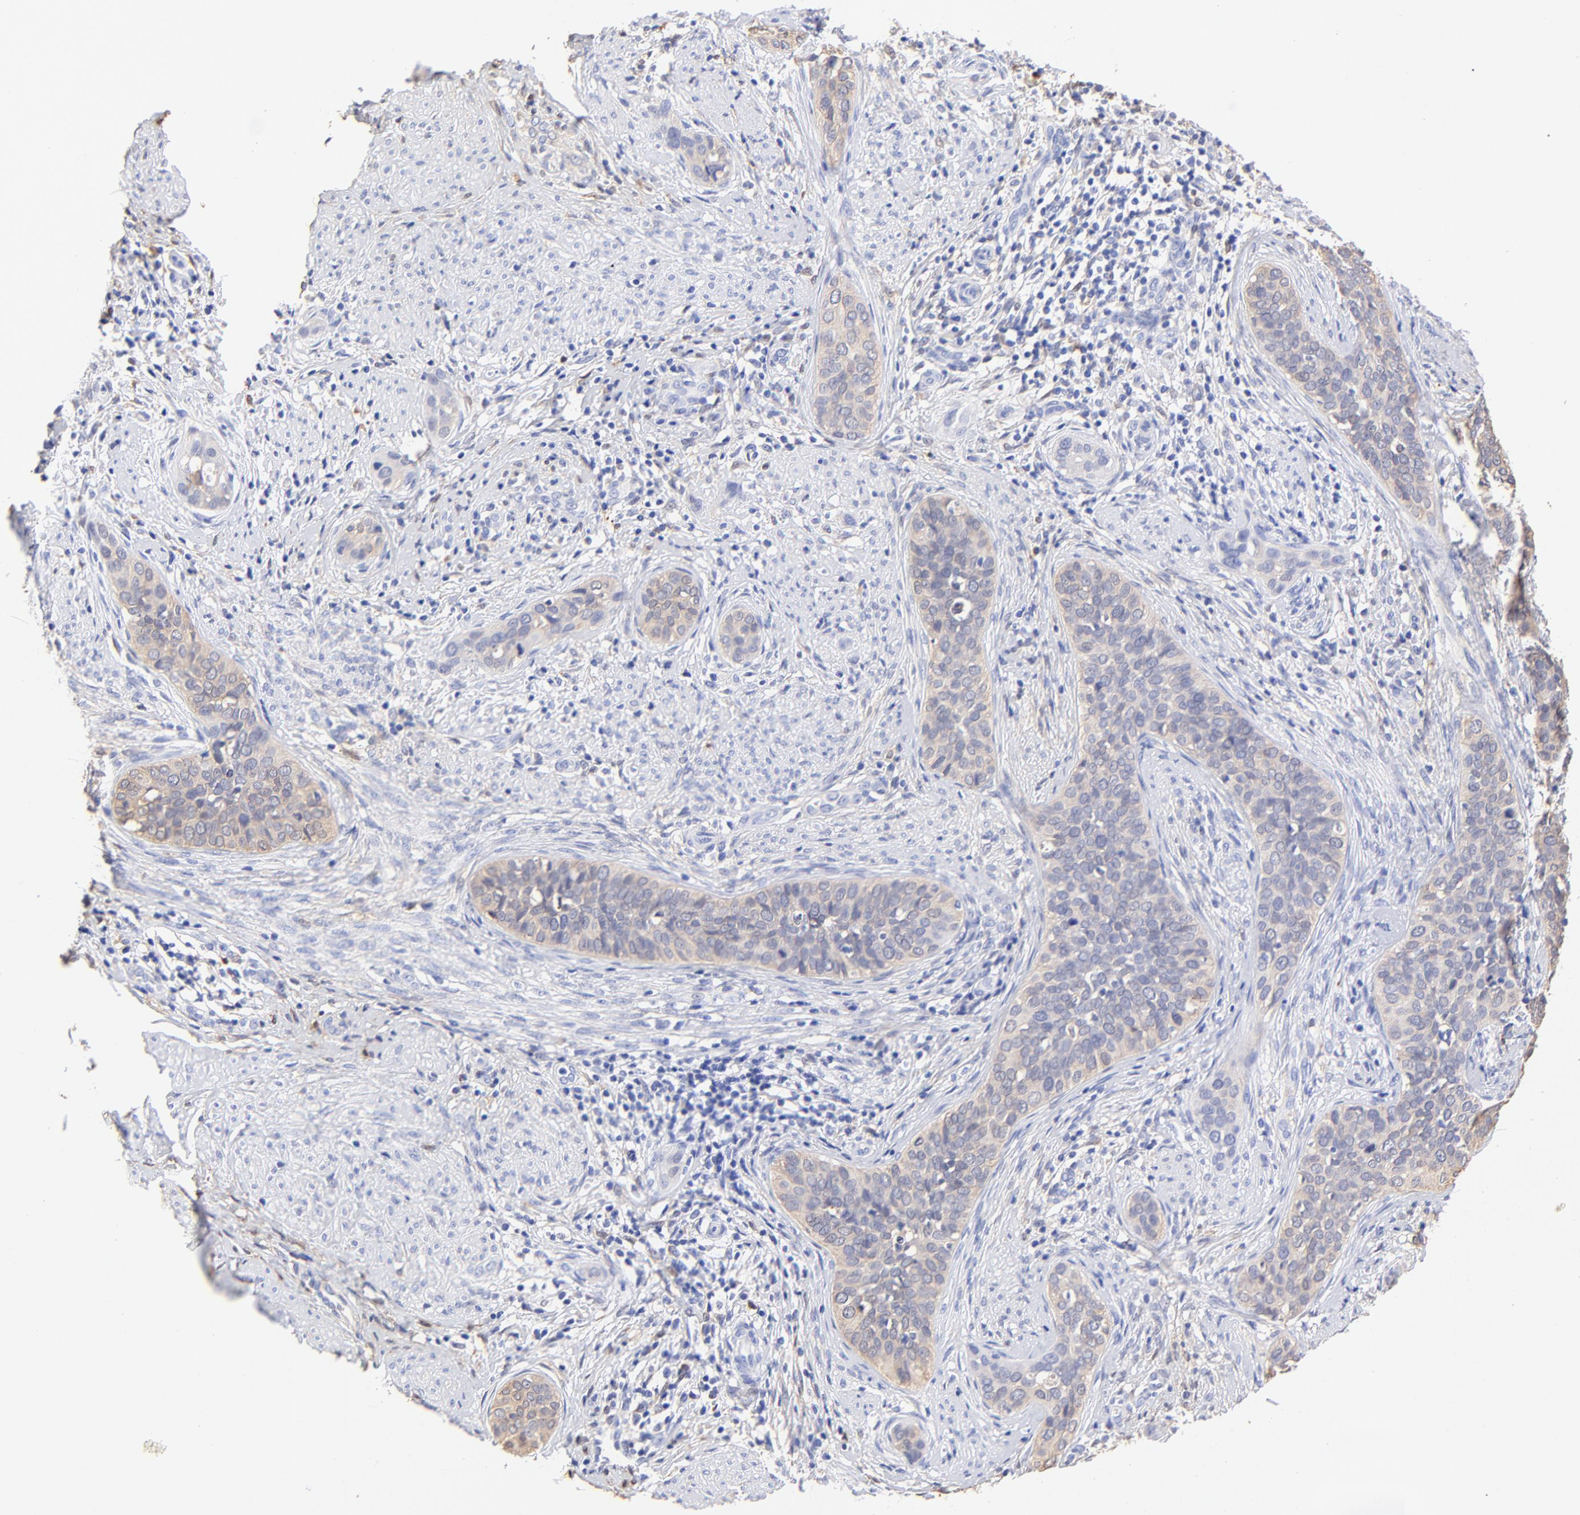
{"staining": {"intensity": "weak", "quantity": ">75%", "location": "cytoplasmic/membranous"}, "tissue": "cervical cancer", "cell_type": "Tumor cells", "image_type": "cancer", "snomed": [{"axis": "morphology", "description": "Squamous cell carcinoma, NOS"}, {"axis": "topography", "description": "Cervix"}], "caption": "An immunohistochemistry (IHC) histopathology image of tumor tissue is shown. Protein staining in brown shows weak cytoplasmic/membranous positivity in cervical cancer within tumor cells.", "gene": "ALDH1A1", "patient": {"sex": "female", "age": 31}}